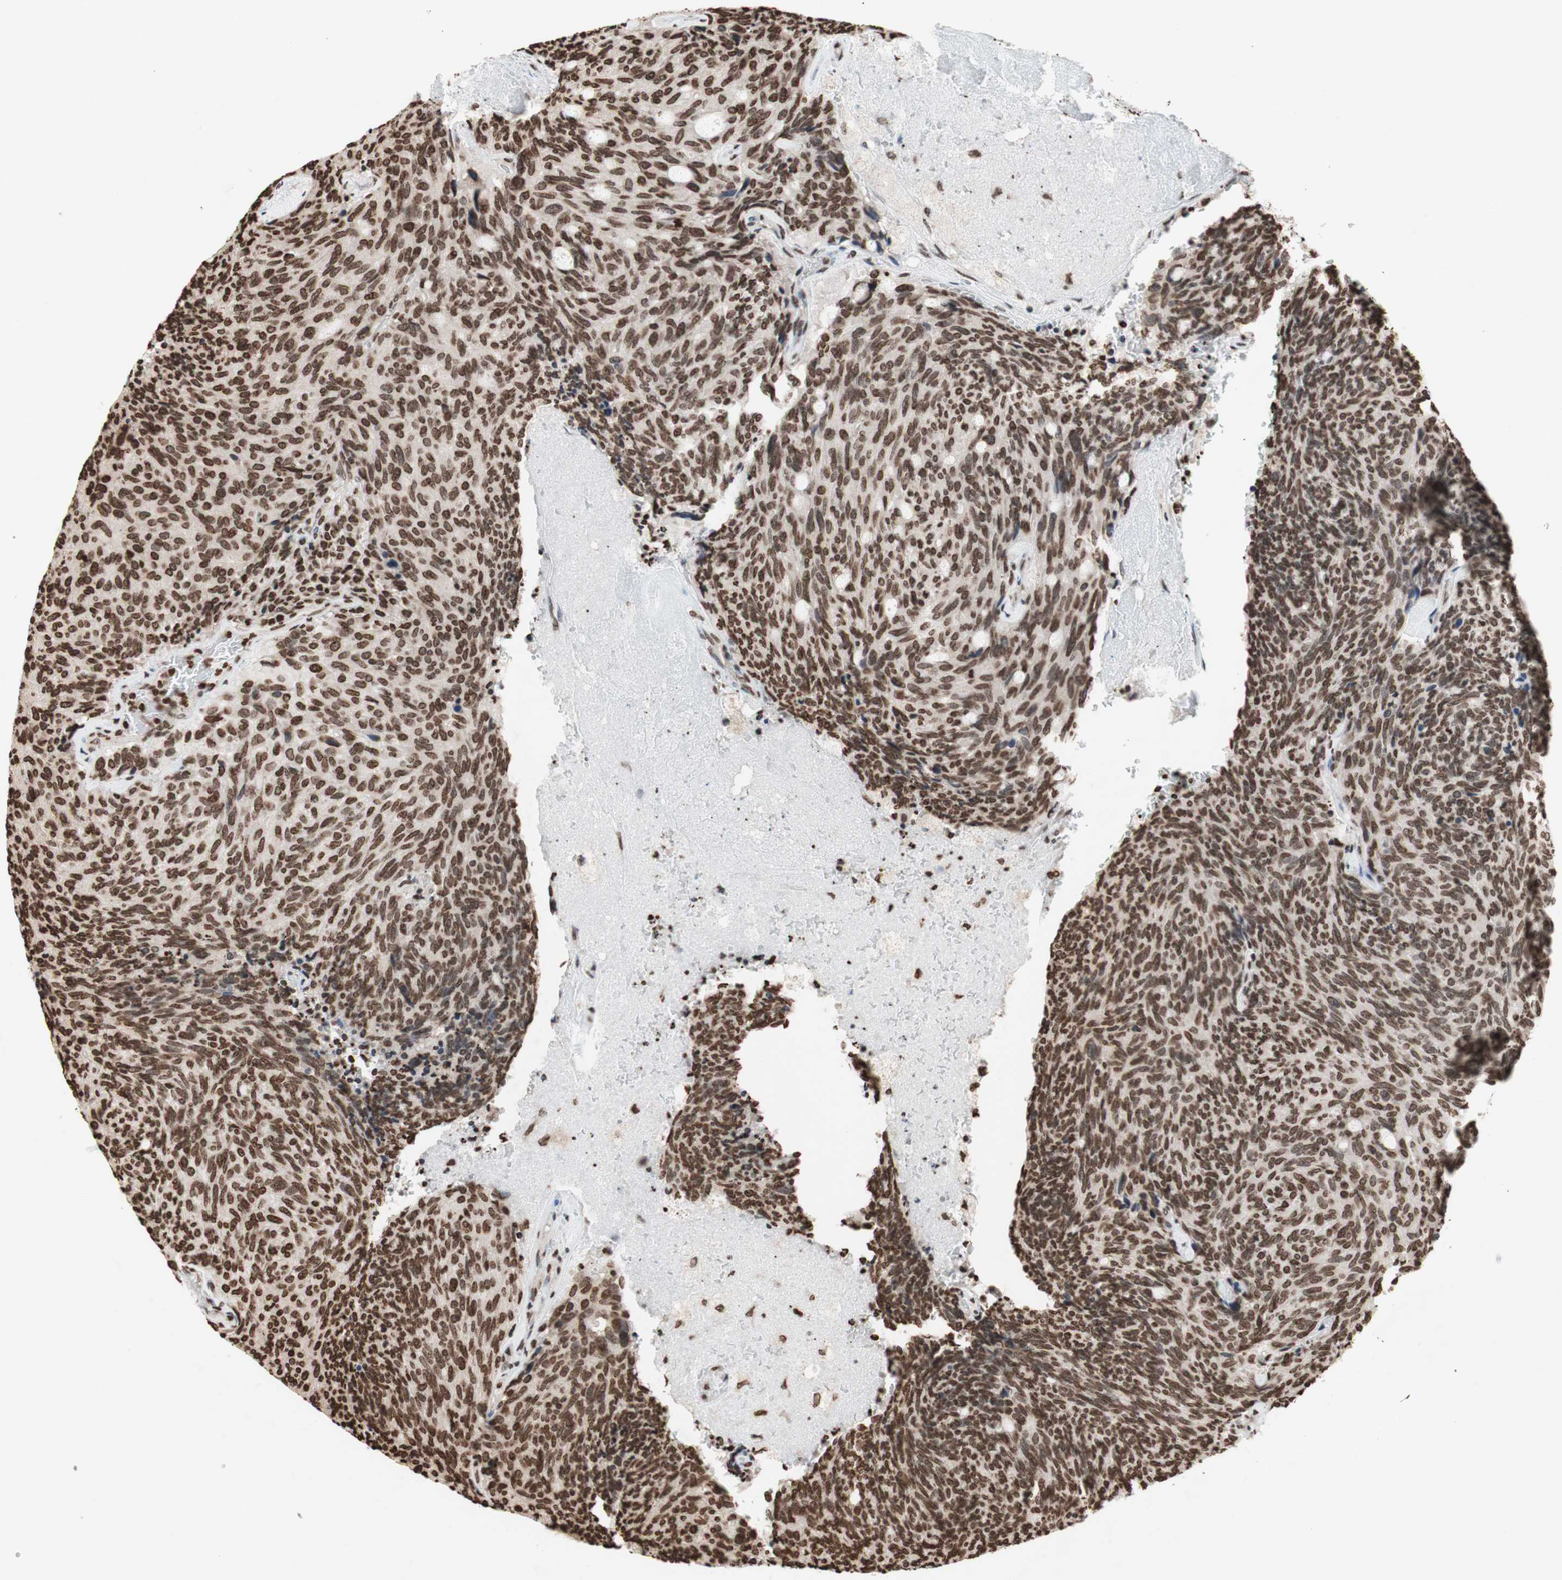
{"staining": {"intensity": "moderate", "quantity": ">75%", "location": "cytoplasmic/membranous,nuclear"}, "tissue": "carcinoid", "cell_type": "Tumor cells", "image_type": "cancer", "snomed": [{"axis": "morphology", "description": "Carcinoid, malignant, NOS"}, {"axis": "topography", "description": "Pancreas"}], "caption": "A brown stain labels moderate cytoplasmic/membranous and nuclear expression of a protein in human malignant carcinoid tumor cells. (DAB = brown stain, brightfield microscopy at high magnification).", "gene": "NCOA3", "patient": {"sex": "female", "age": 54}}